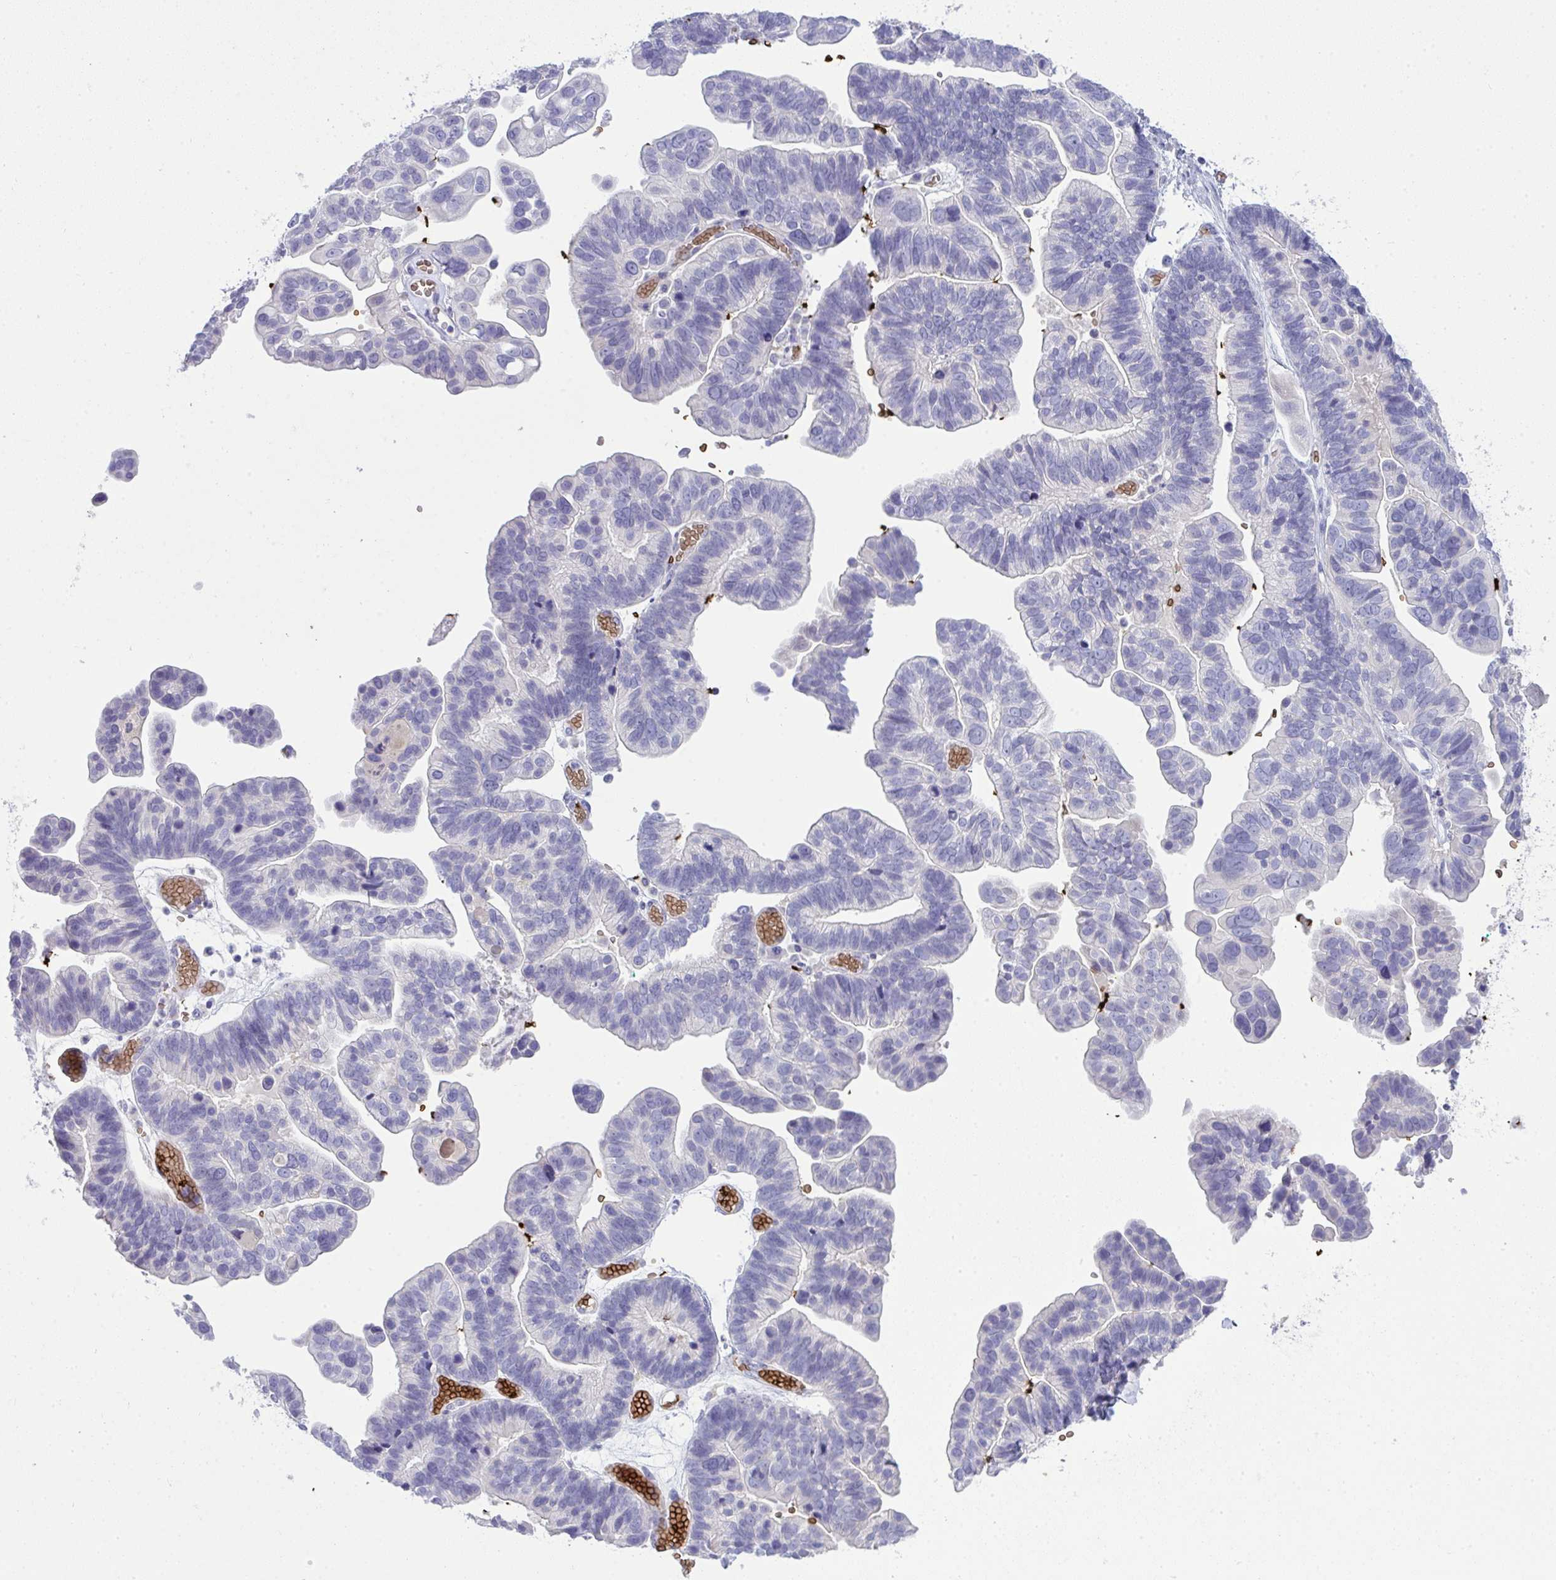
{"staining": {"intensity": "negative", "quantity": "none", "location": "none"}, "tissue": "ovarian cancer", "cell_type": "Tumor cells", "image_type": "cancer", "snomed": [{"axis": "morphology", "description": "Cystadenocarcinoma, serous, NOS"}, {"axis": "topography", "description": "Ovary"}], "caption": "Serous cystadenocarcinoma (ovarian) was stained to show a protein in brown. There is no significant staining in tumor cells.", "gene": "SPTB", "patient": {"sex": "female", "age": 56}}